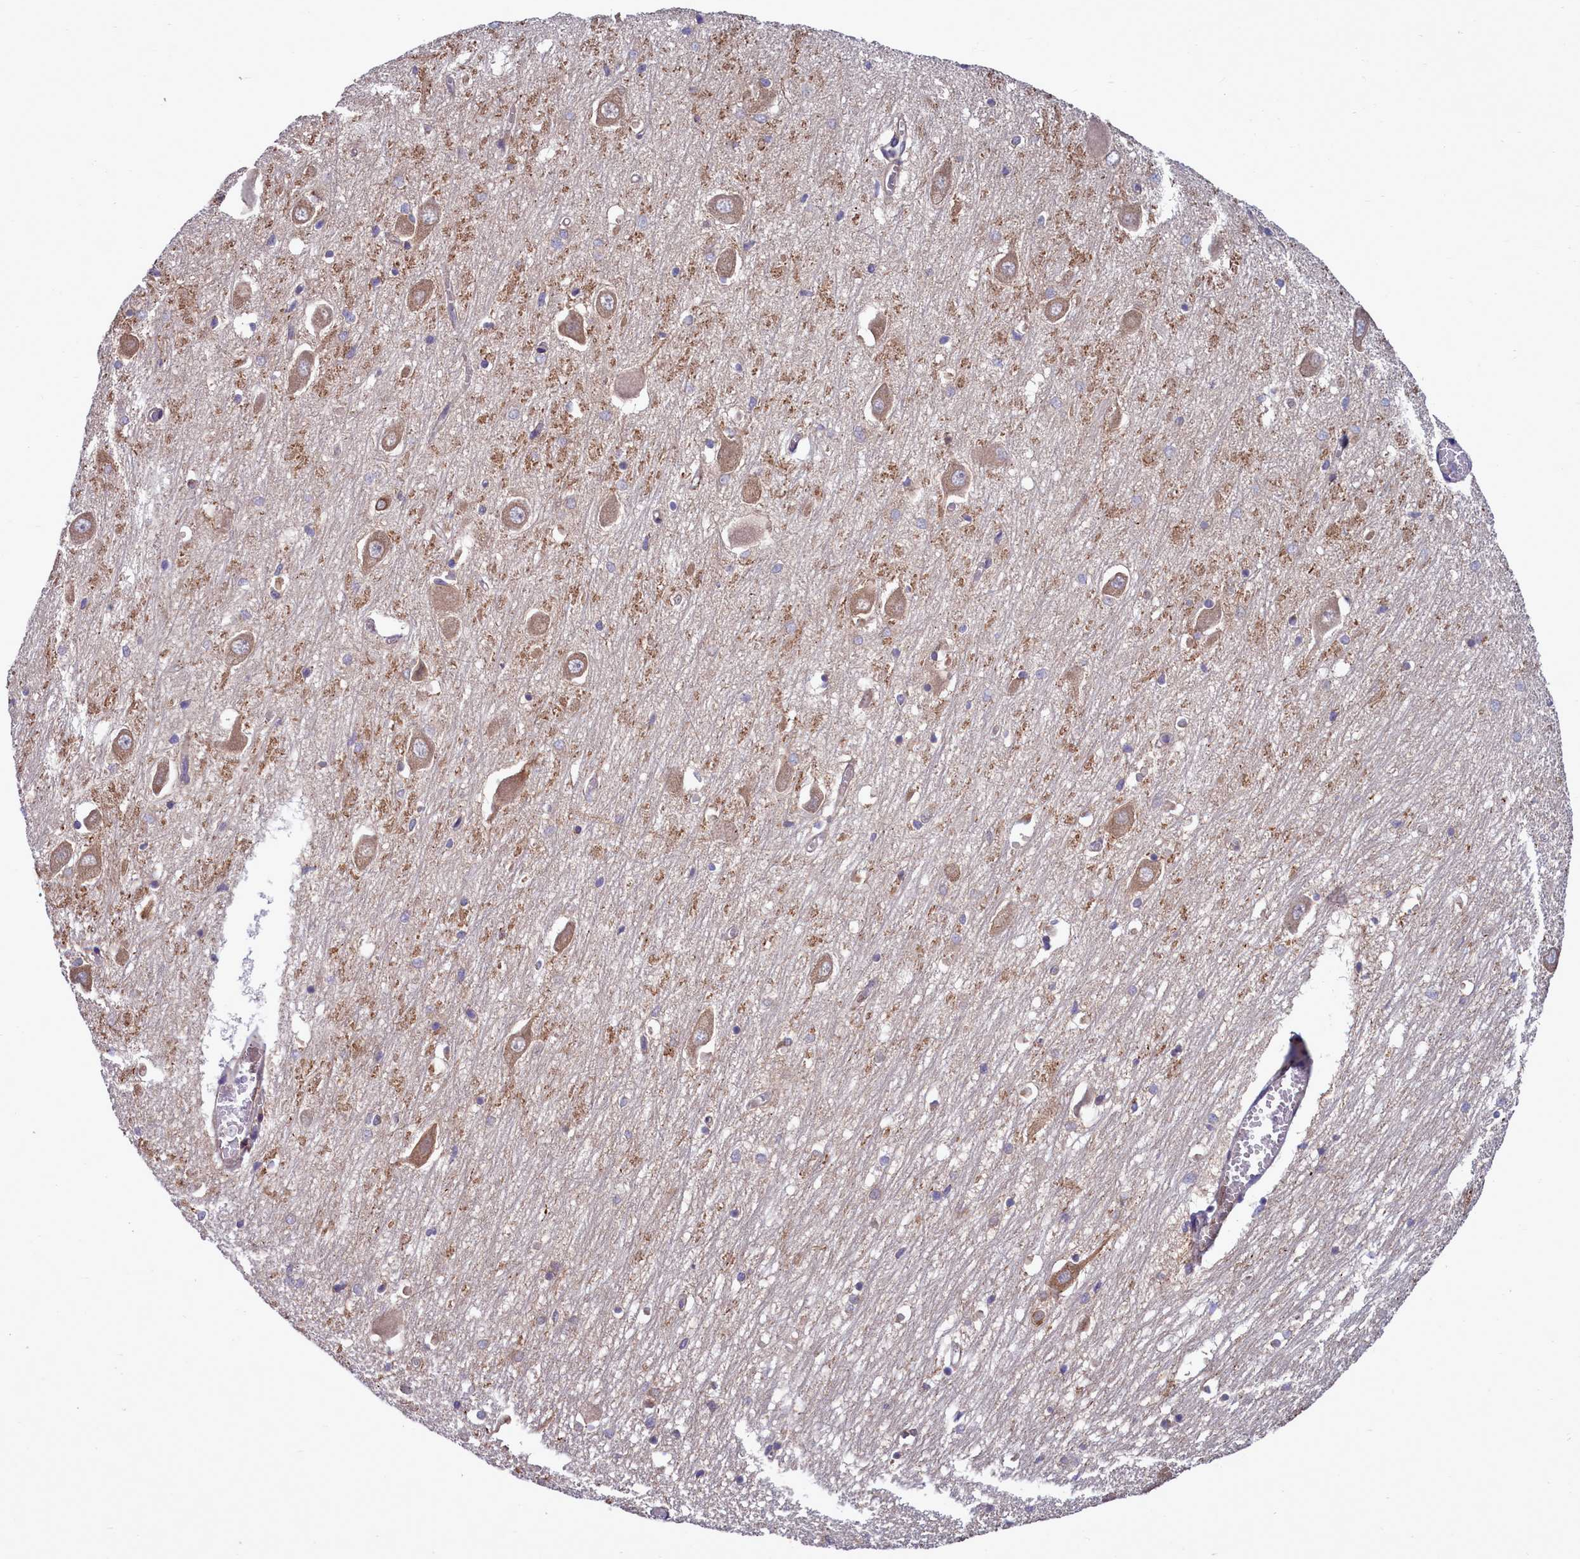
{"staining": {"intensity": "negative", "quantity": "none", "location": "none"}, "tissue": "hippocampus", "cell_type": "Glial cells", "image_type": "normal", "snomed": [{"axis": "morphology", "description": "Normal tissue, NOS"}, {"axis": "topography", "description": "Hippocampus"}], "caption": "Protein analysis of benign hippocampus exhibits no significant staining in glial cells. (Brightfield microscopy of DAB (3,3'-diaminobenzidine) immunohistochemistry at high magnification).", "gene": "RAPGEF4", "patient": {"sex": "male", "age": 70}}